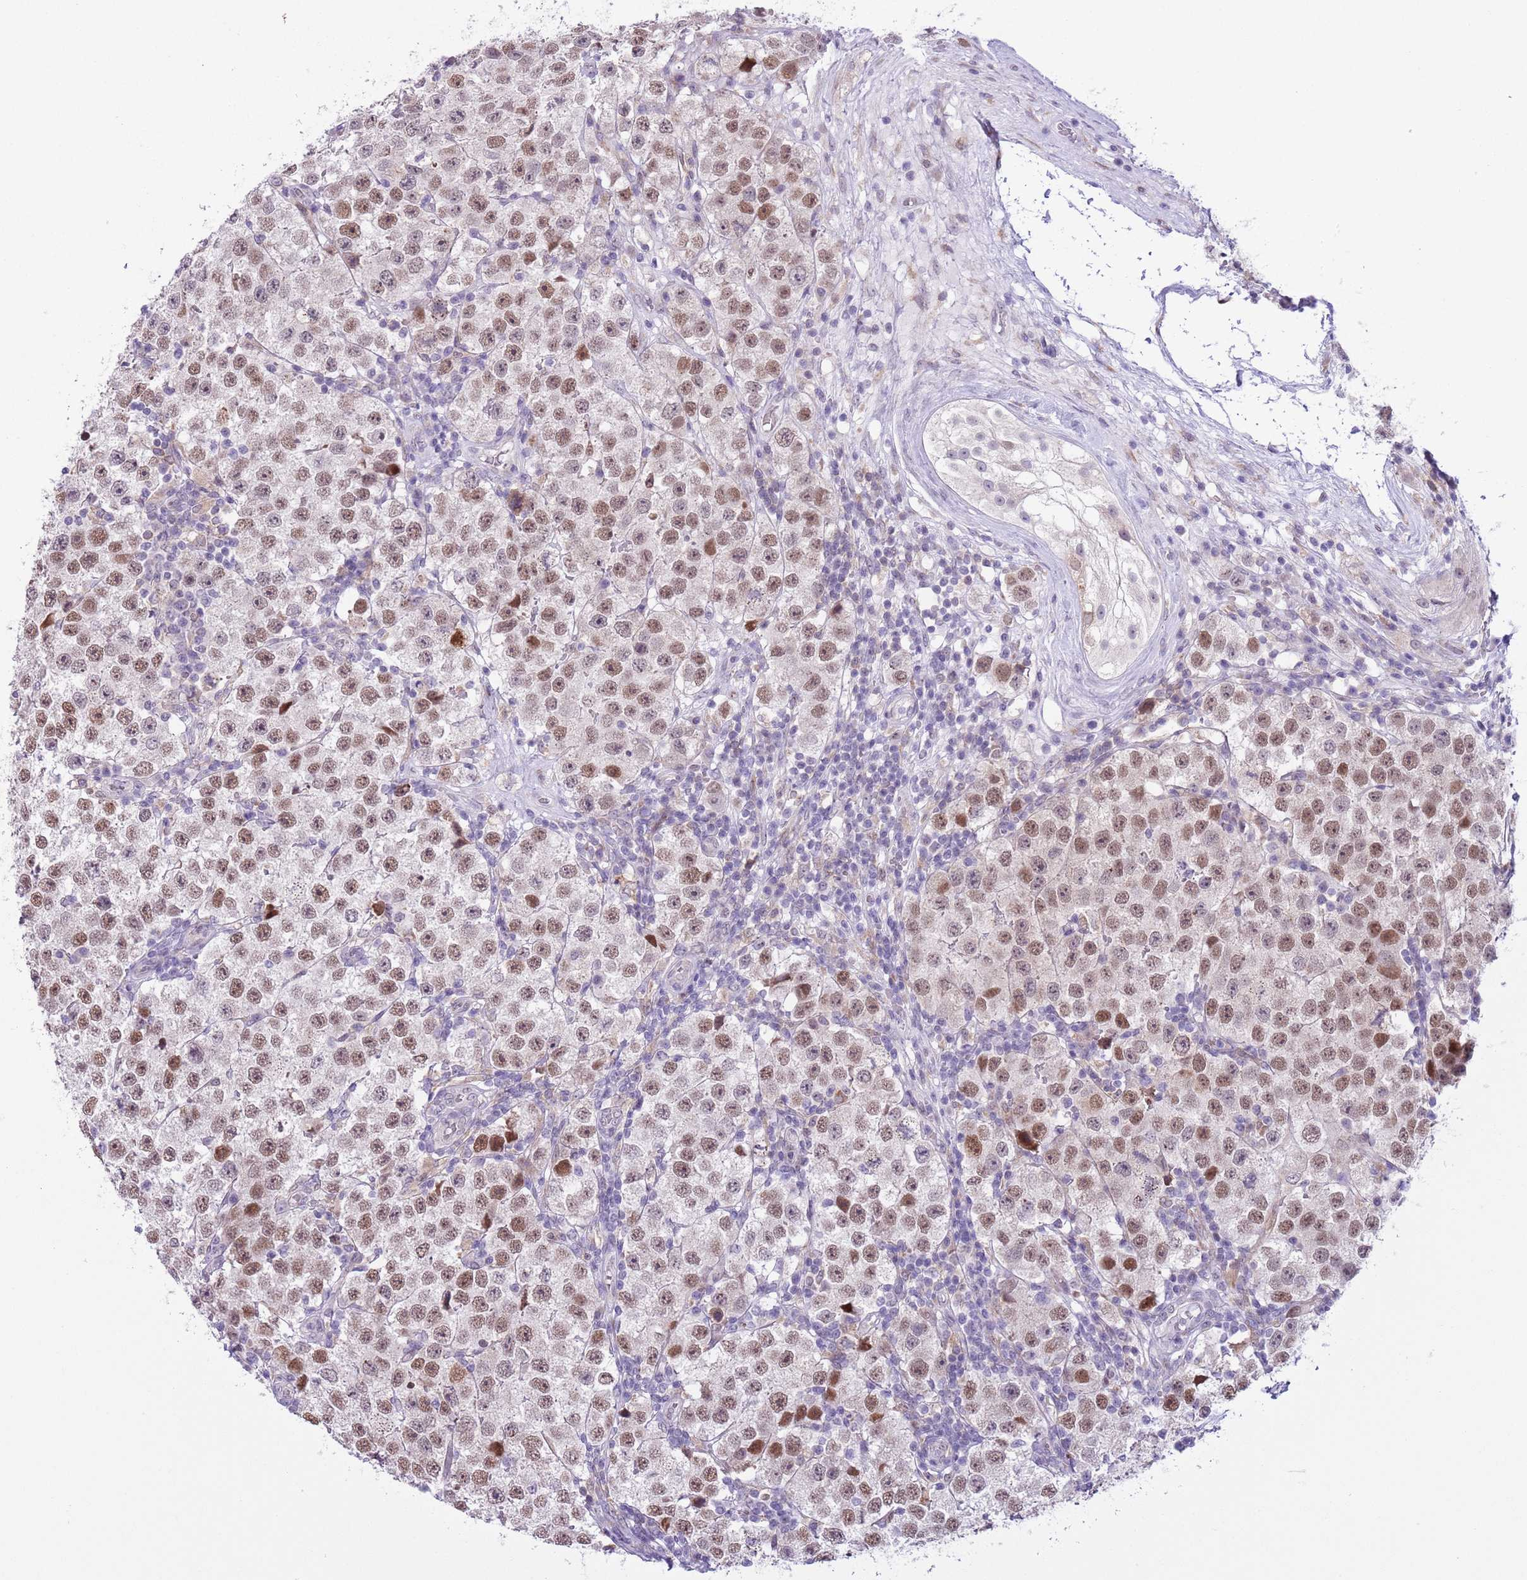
{"staining": {"intensity": "moderate", "quantity": ">75%", "location": "nuclear"}, "tissue": "testis cancer", "cell_type": "Tumor cells", "image_type": "cancer", "snomed": [{"axis": "morphology", "description": "Seminoma, NOS"}, {"axis": "topography", "description": "Testis"}], "caption": "Testis seminoma was stained to show a protein in brown. There is medium levels of moderate nuclear expression in approximately >75% of tumor cells.", "gene": "ZNF576", "patient": {"sex": "male", "age": 34}}